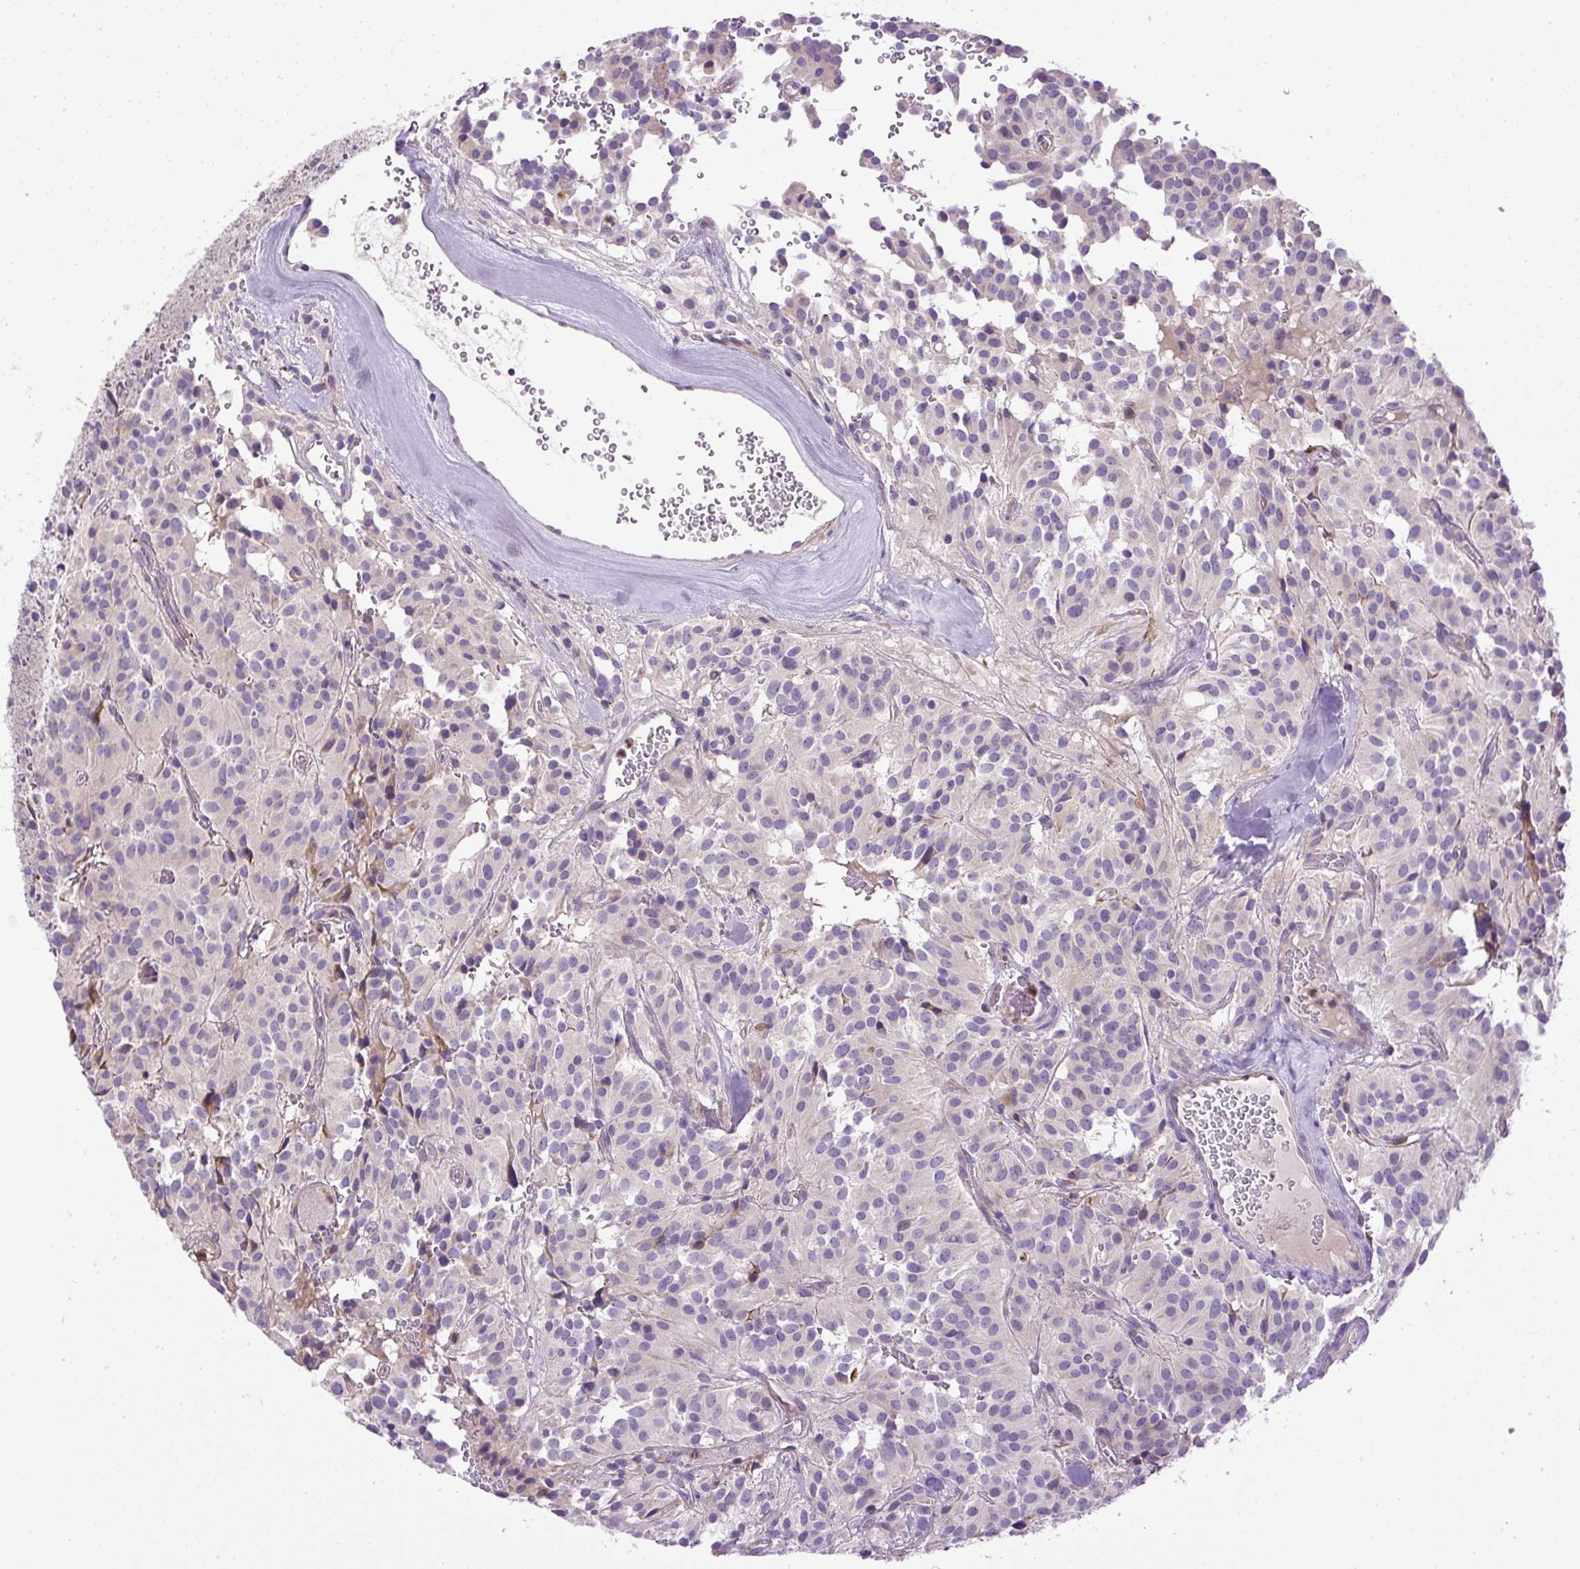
{"staining": {"intensity": "negative", "quantity": "none", "location": "none"}, "tissue": "glioma", "cell_type": "Tumor cells", "image_type": "cancer", "snomed": [{"axis": "morphology", "description": "Glioma, malignant, Low grade"}, {"axis": "topography", "description": "Brain"}], "caption": "There is no significant expression in tumor cells of glioma.", "gene": "CFAP47", "patient": {"sex": "male", "age": 42}}